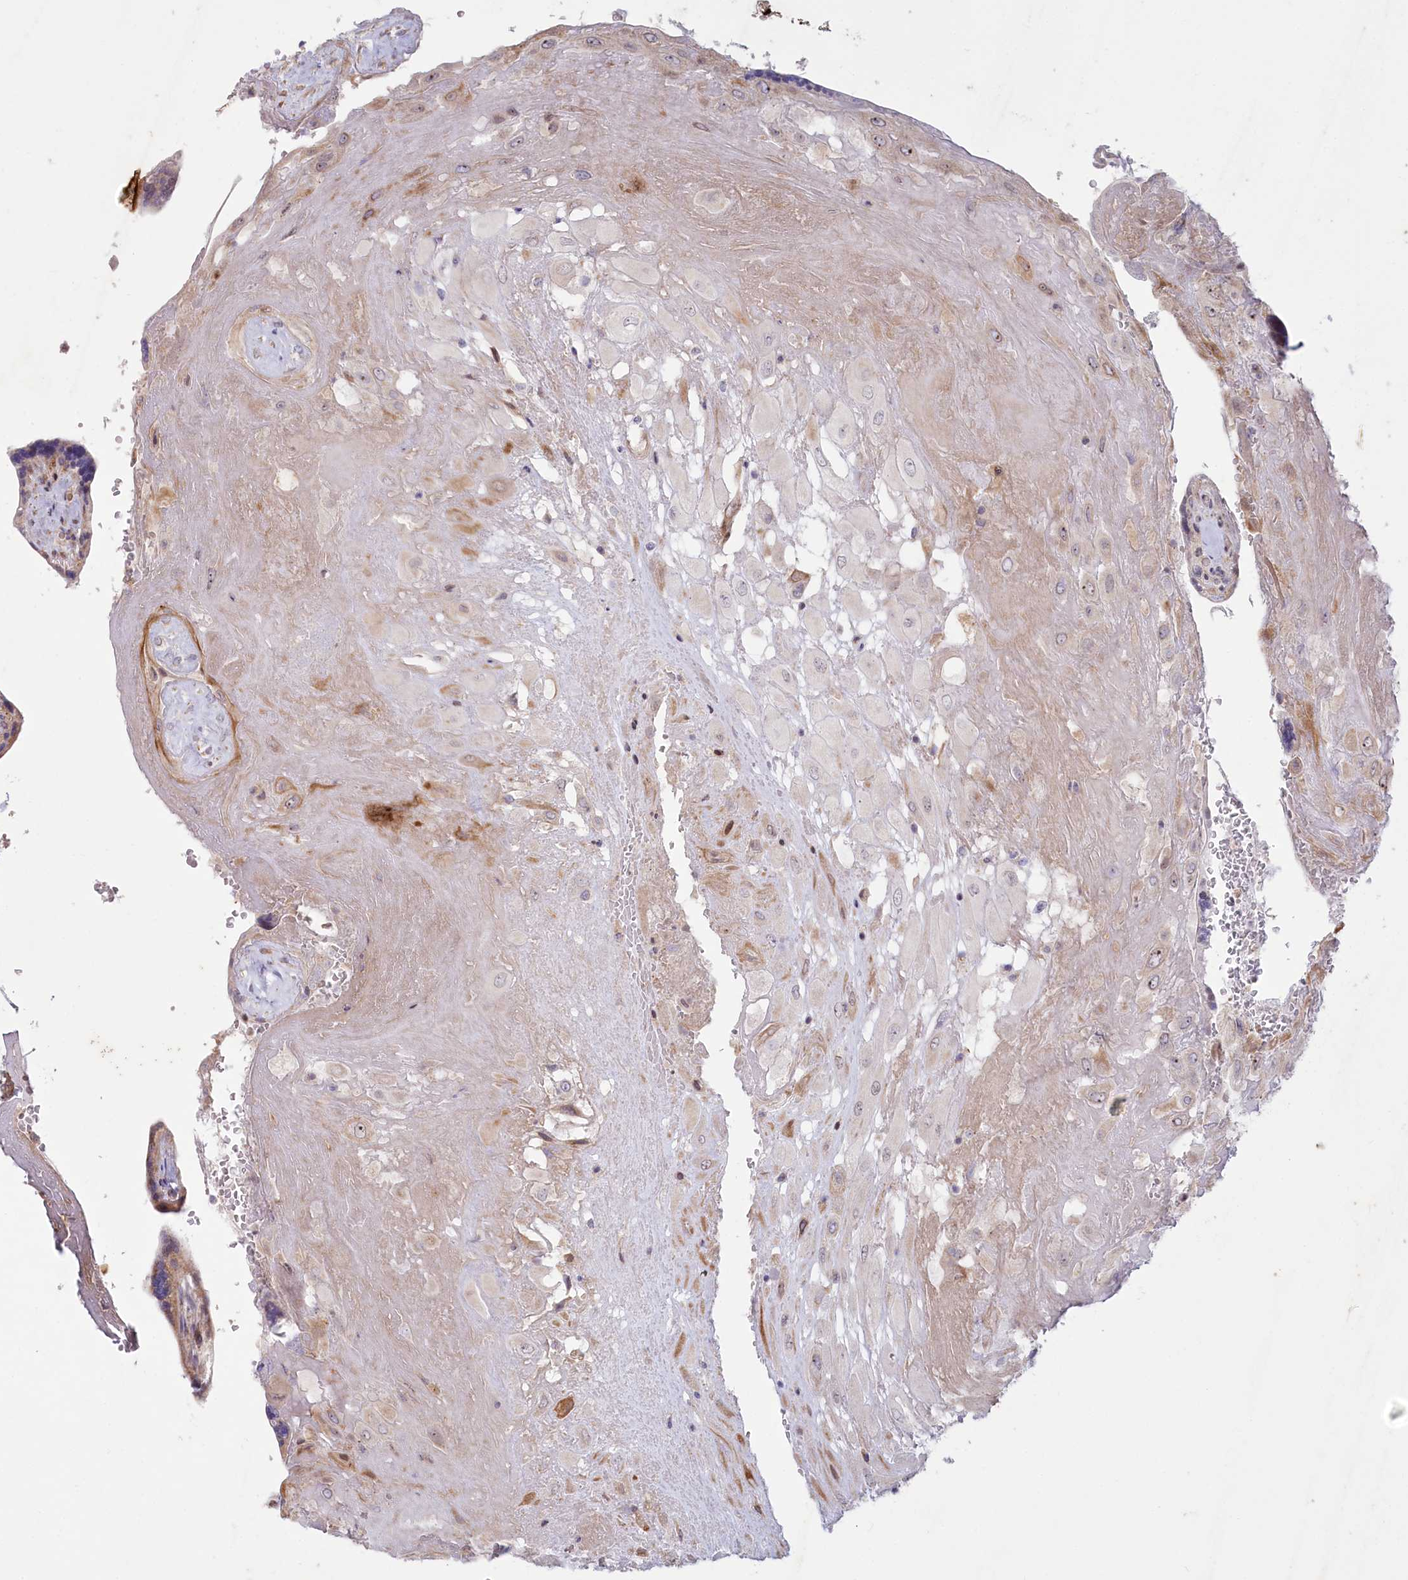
{"staining": {"intensity": "negative", "quantity": "none", "location": "none"}, "tissue": "placenta", "cell_type": "Decidual cells", "image_type": "normal", "snomed": [{"axis": "morphology", "description": "Normal tissue, NOS"}, {"axis": "topography", "description": "Placenta"}], "caption": "Protein analysis of benign placenta displays no significant expression in decidual cells. (DAB (3,3'-diaminobenzidine) immunohistochemistry, high magnification).", "gene": "MTG1", "patient": {"sex": "female", "age": 37}}